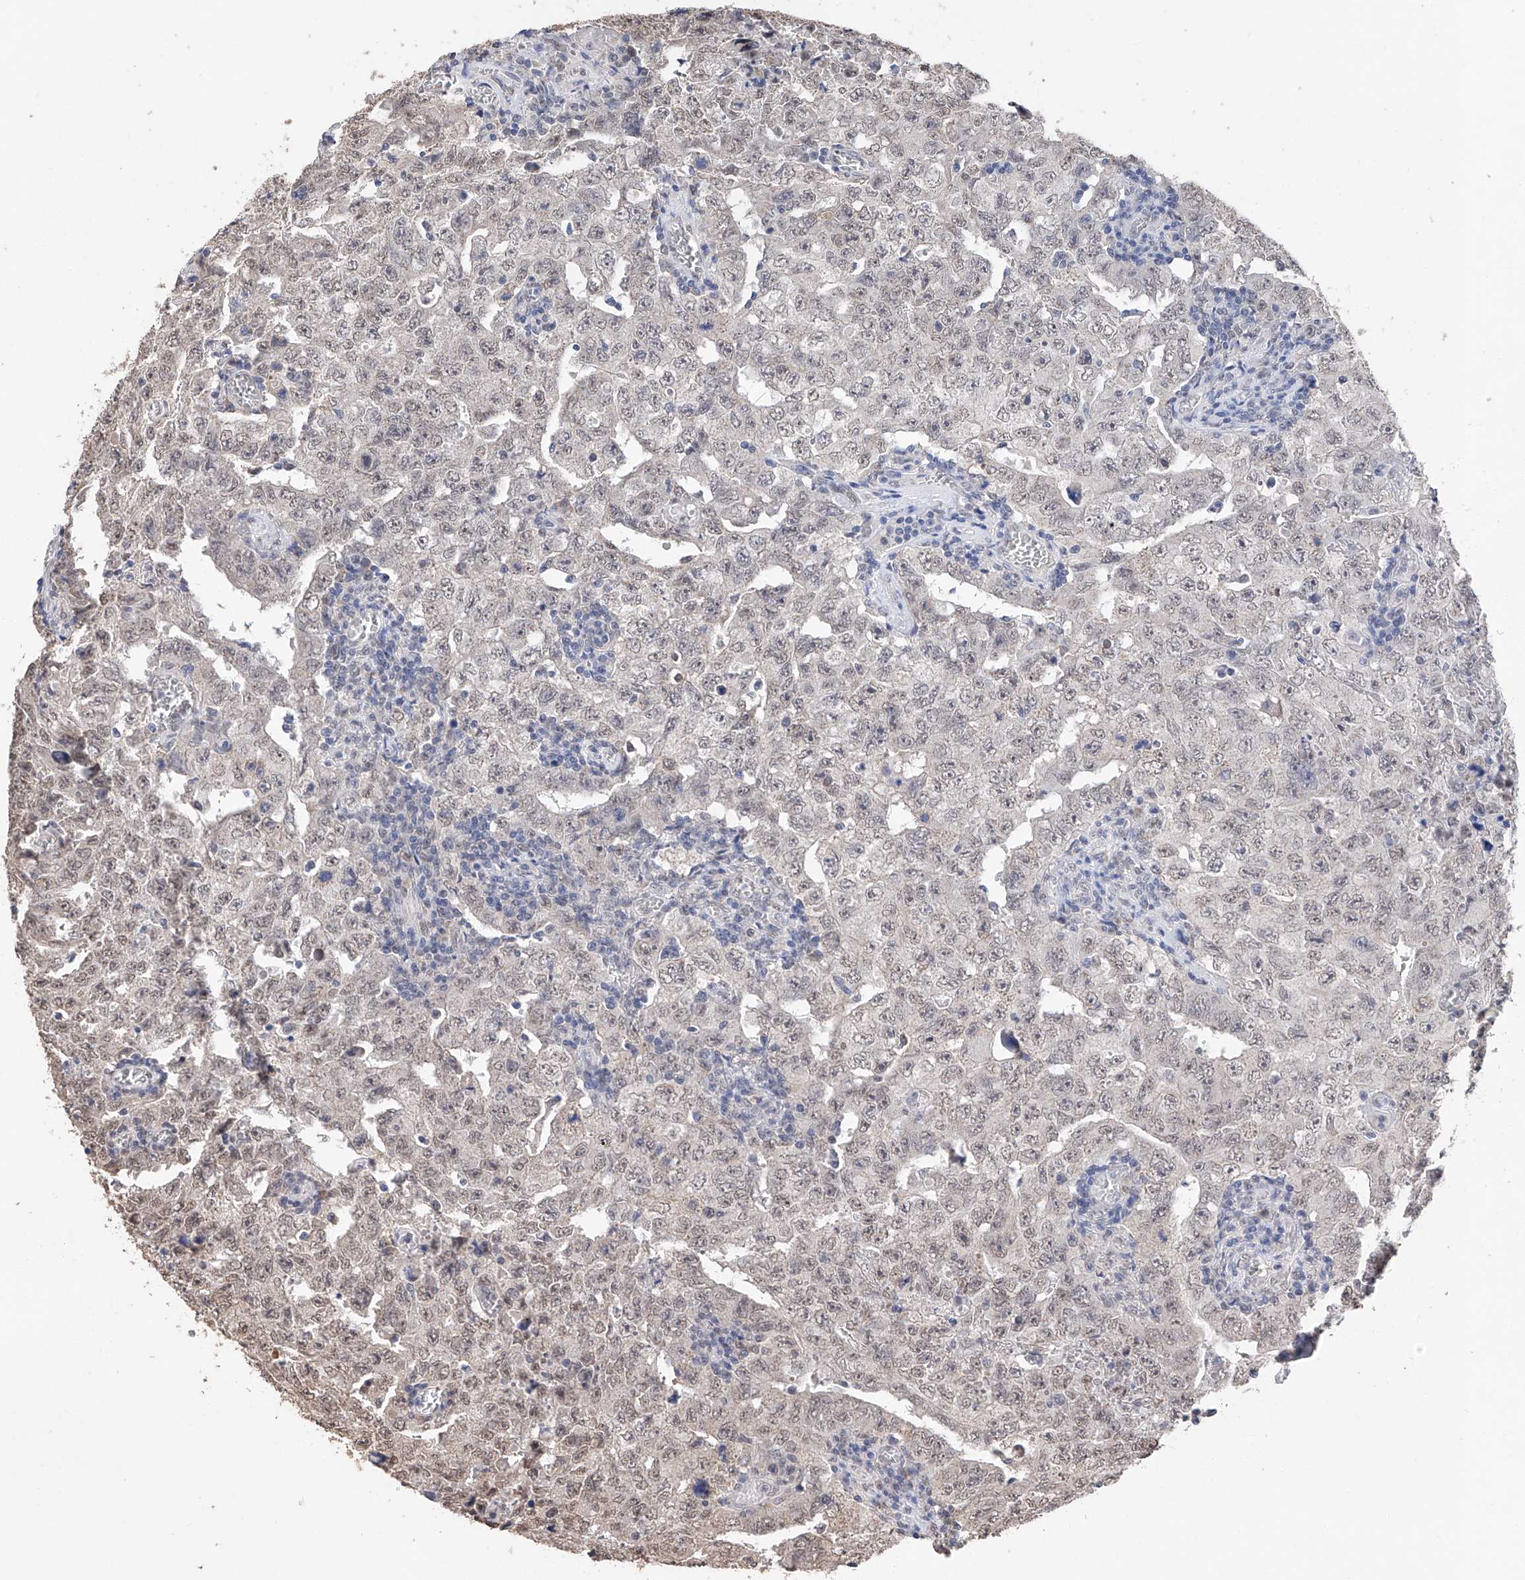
{"staining": {"intensity": "weak", "quantity": ">75%", "location": "nuclear"}, "tissue": "testis cancer", "cell_type": "Tumor cells", "image_type": "cancer", "snomed": [{"axis": "morphology", "description": "Carcinoma, Embryonal, NOS"}, {"axis": "topography", "description": "Testis"}], "caption": "Immunohistochemical staining of testis cancer displays low levels of weak nuclear staining in approximately >75% of tumor cells.", "gene": "DMAP1", "patient": {"sex": "male", "age": 26}}